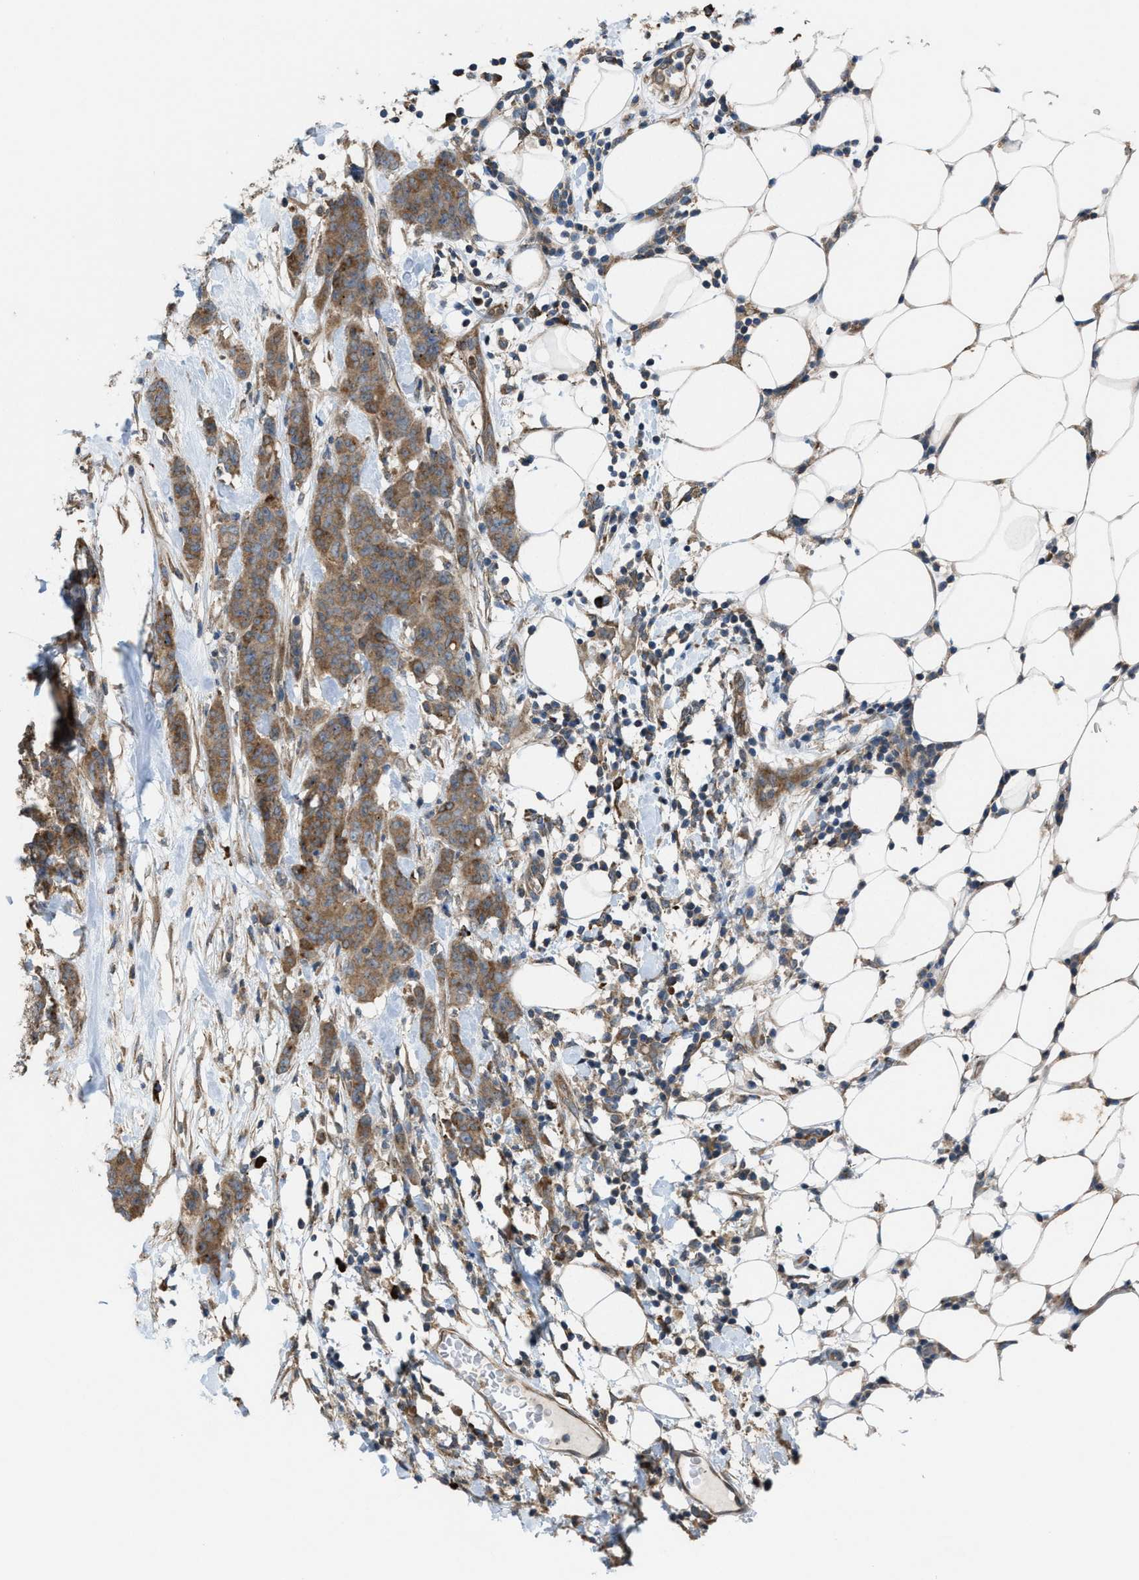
{"staining": {"intensity": "moderate", "quantity": ">75%", "location": "cytoplasmic/membranous"}, "tissue": "breast cancer", "cell_type": "Tumor cells", "image_type": "cancer", "snomed": [{"axis": "morphology", "description": "Normal tissue, NOS"}, {"axis": "morphology", "description": "Duct carcinoma"}, {"axis": "topography", "description": "Breast"}], "caption": "This photomicrograph exhibits breast infiltrating ductal carcinoma stained with immunohistochemistry (IHC) to label a protein in brown. The cytoplasmic/membranous of tumor cells show moderate positivity for the protein. Nuclei are counter-stained blue.", "gene": "PLAA", "patient": {"sex": "female", "age": 40}}